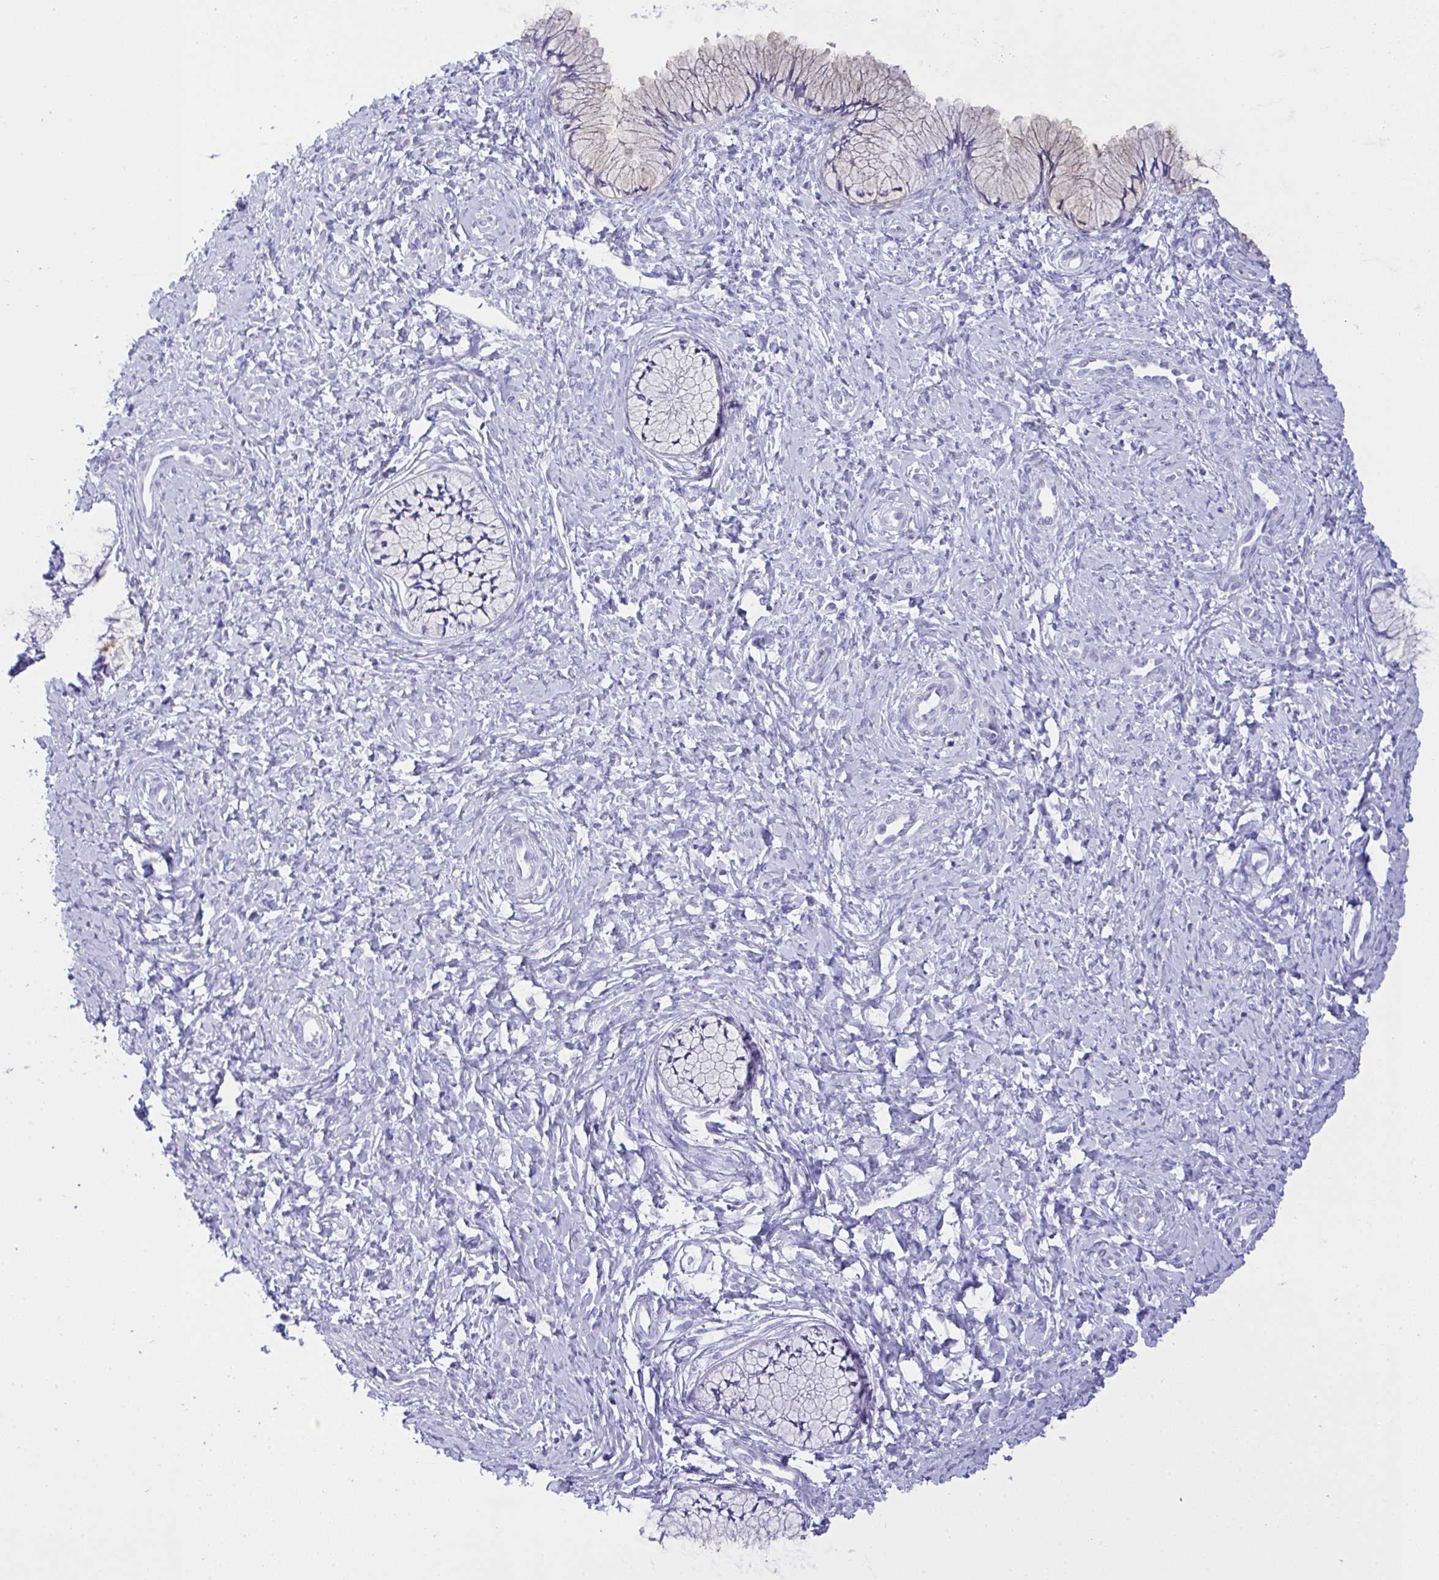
{"staining": {"intensity": "weak", "quantity": "25%-75%", "location": "cytoplasmic/membranous"}, "tissue": "cervix", "cell_type": "Glandular cells", "image_type": "normal", "snomed": [{"axis": "morphology", "description": "Normal tissue, NOS"}, {"axis": "topography", "description": "Cervix"}], "caption": "Weak cytoplasmic/membranous expression for a protein is appreciated in about 25%-75% of glandular cells of normal cervix using immunohistochemistry.", "gene": "AKR1D1", "patient": {"sex": "female", "age": 37}}